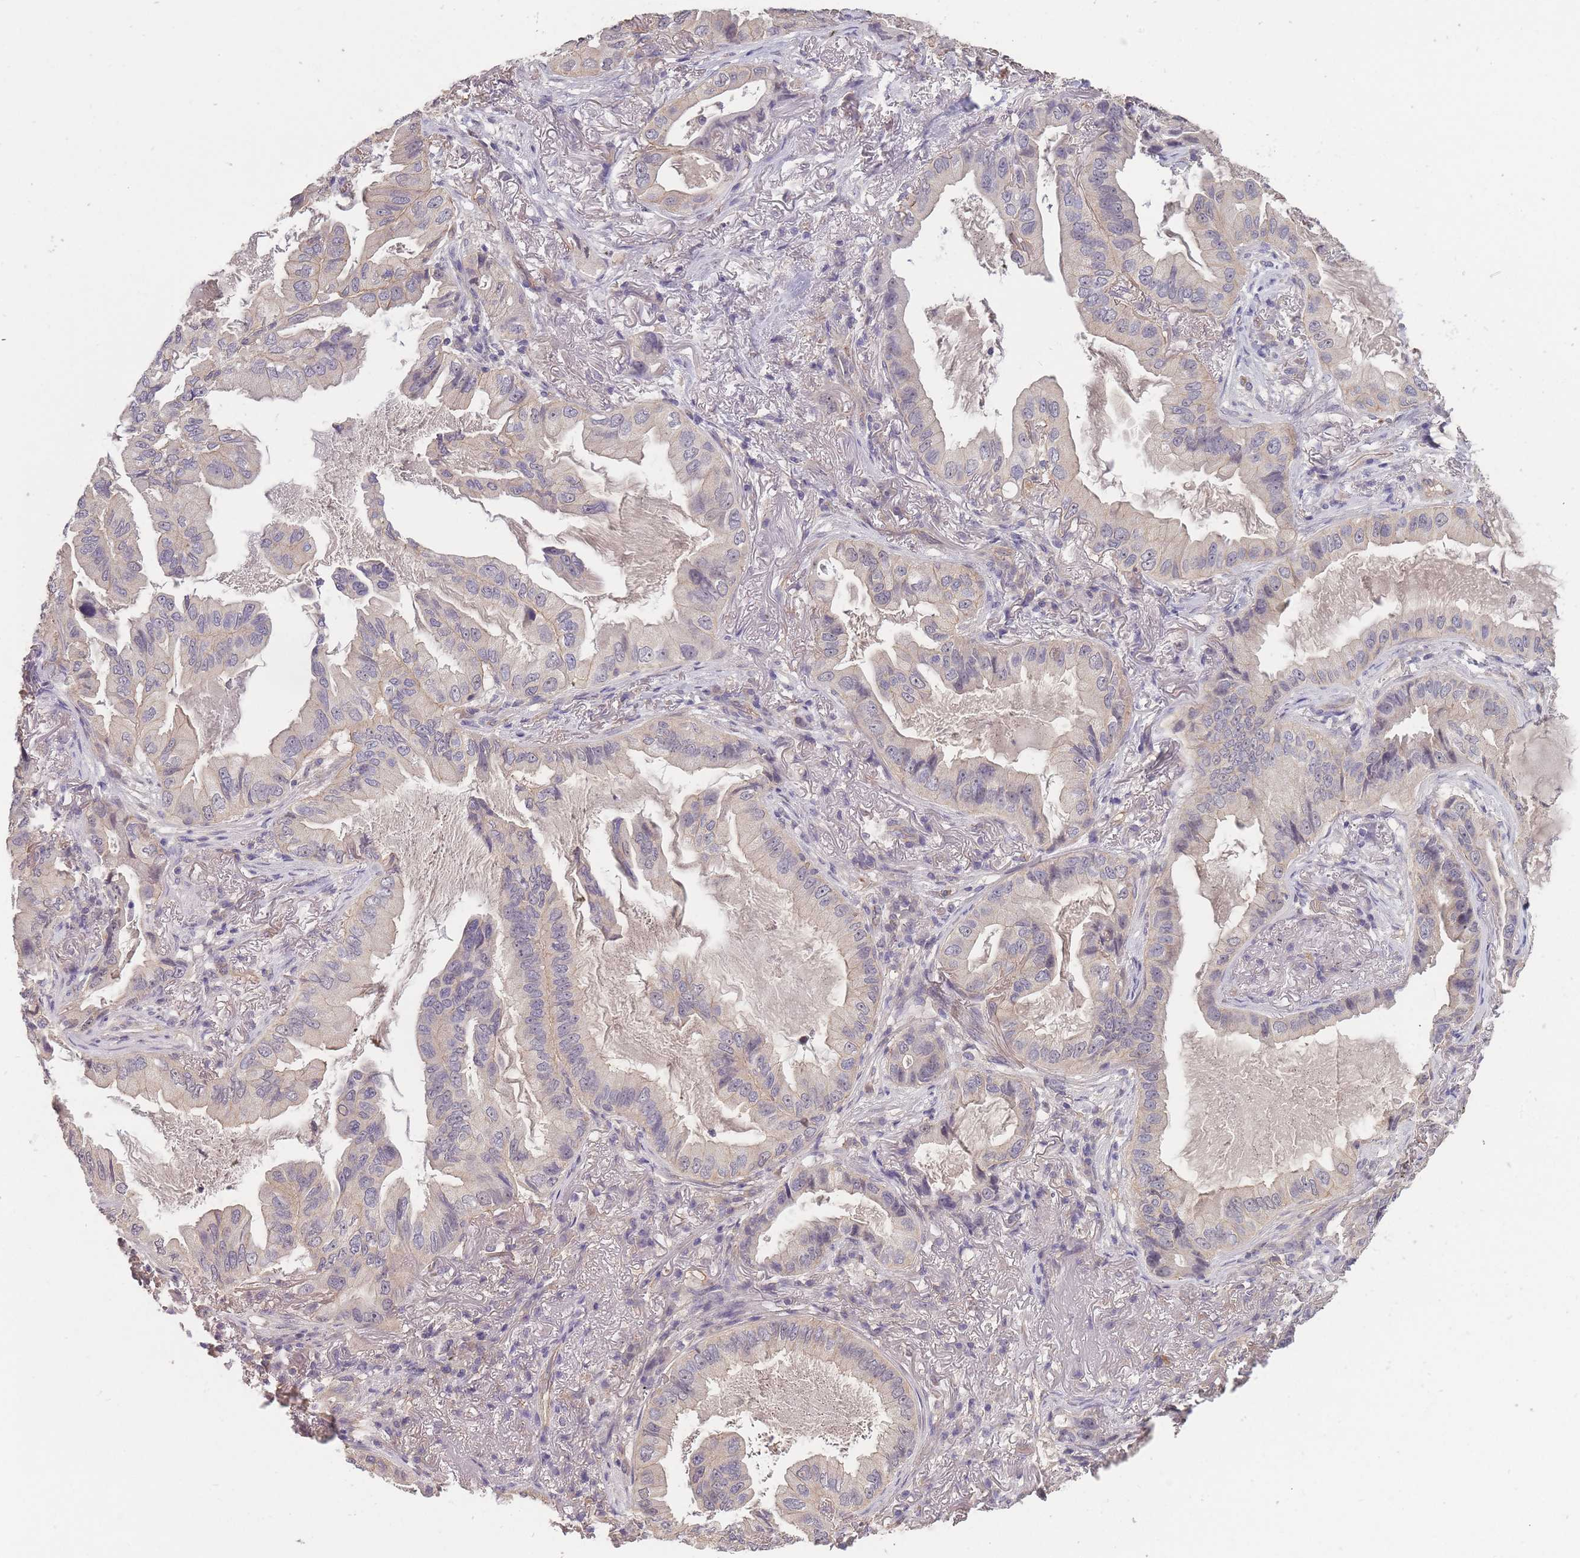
{"staining": {"intensity": "negative", "quantity": "none", "location": "none"}, "tissue": "lung cancer", "cell_type": "Tumor cells", "image_type": "cancer", "snomed": [{"axis": "morphology", "description": "Adenocarcinoma, NOS"}, {"axis": "topography", "description": "Lung"}], "caption": "Immunohistochemistry (IHC) of human lung cancer displays no staining in tumor cells.", "gene": "KIAA1755", "patient": {"sex": "female", "age": 69}}